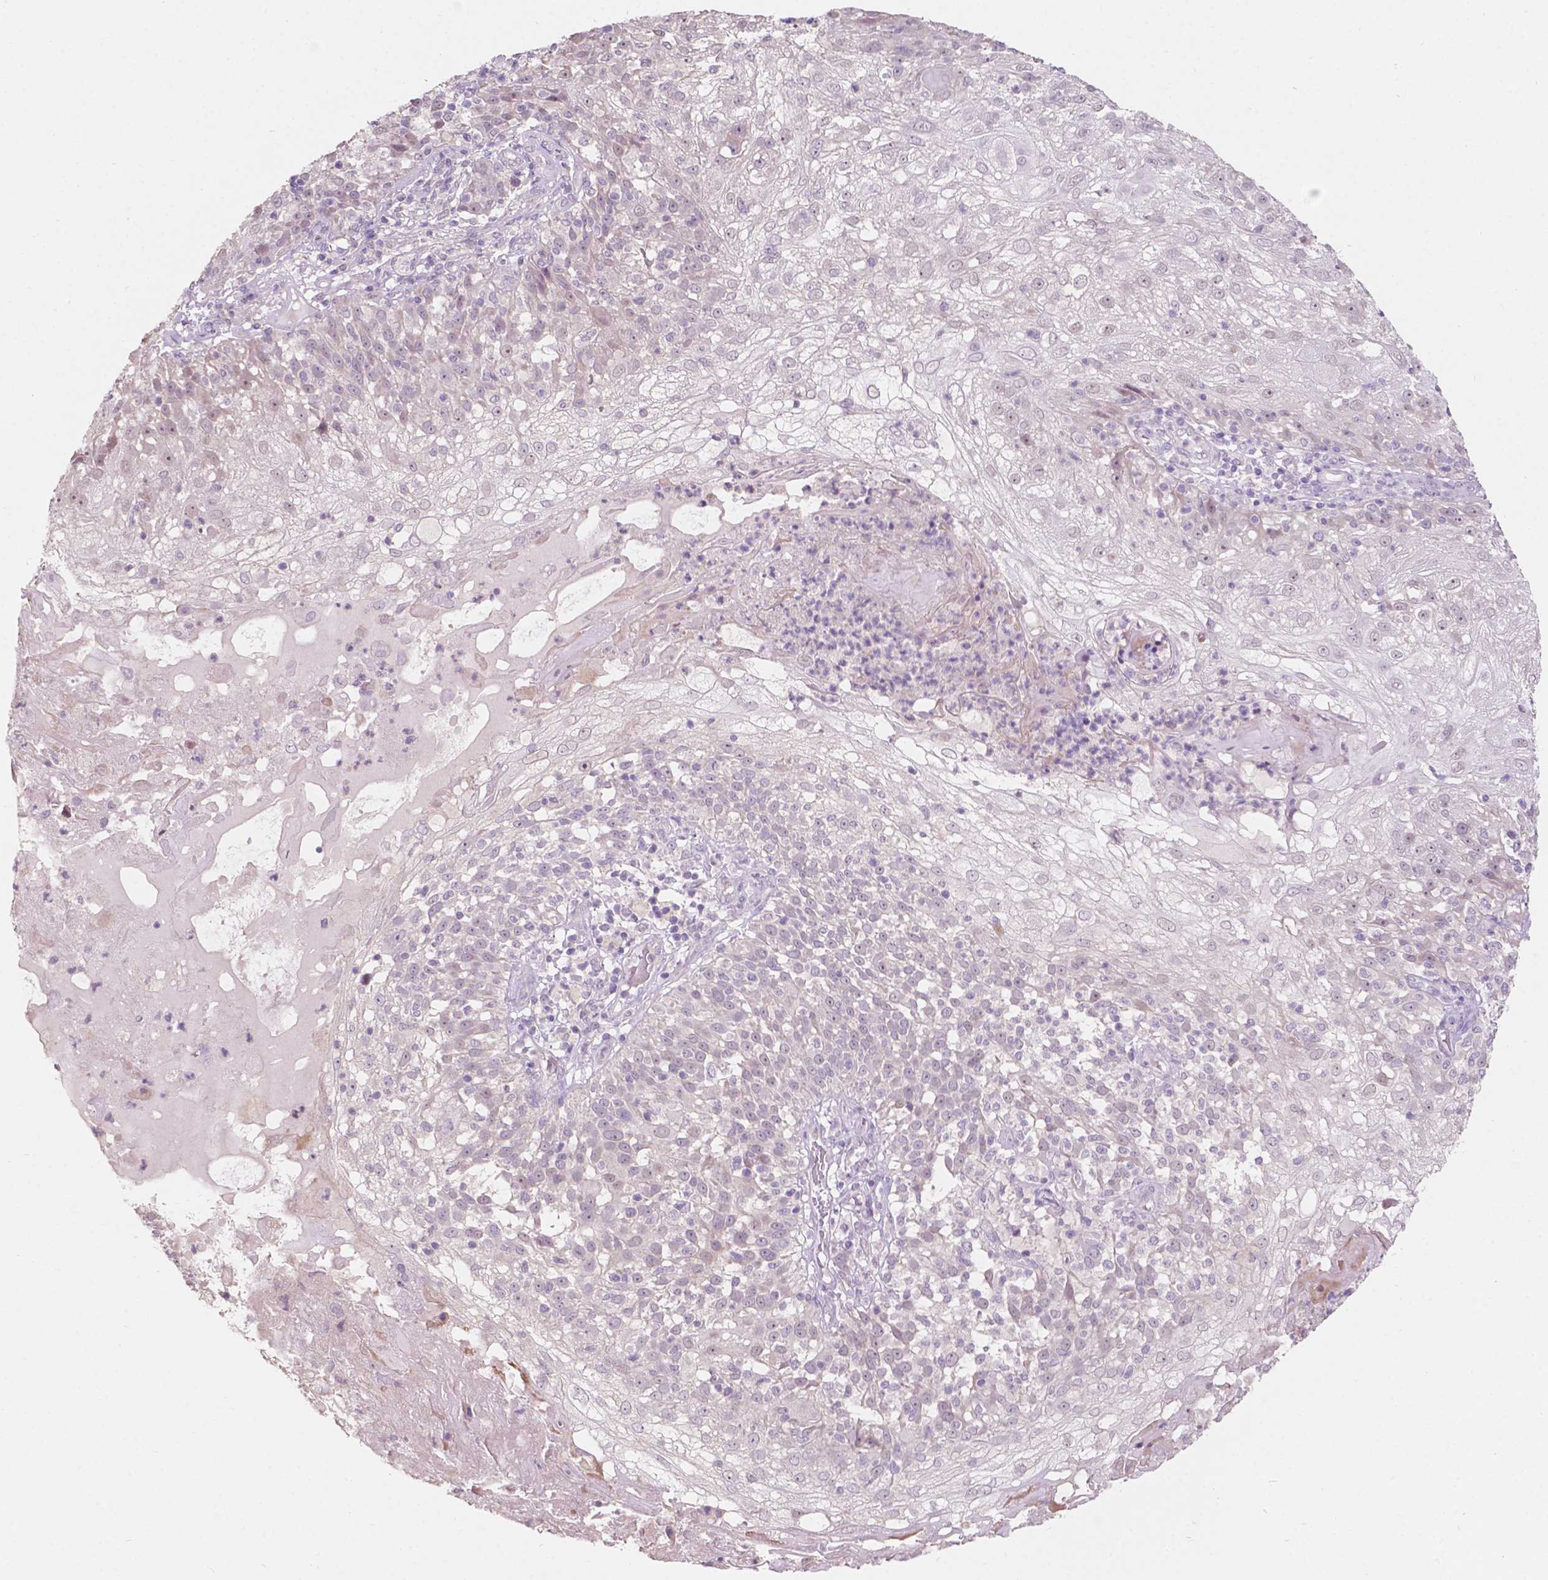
{"staining": {"intensity": "negative", "quantity": "none", "location": "none"}, "tissue": "skin cancer", "cell_type": "Tumor cells", "image_type": "cancer", "snomed": [{"axis": "morphology", "description": "Normal tissue, NOS"}, {"axis": "morphology", "description": "Squamous cell carcinoma, NOS"}, {"axis": "topography", "description": "Skin"}], "caption": "IHC micrograph of neoplastic tissue: skin cancer stained with DAB shows no significant protein positivity in tumor cells.", "gene": "TM6SF2", "patient": {"sex": "female", "age": 83}}